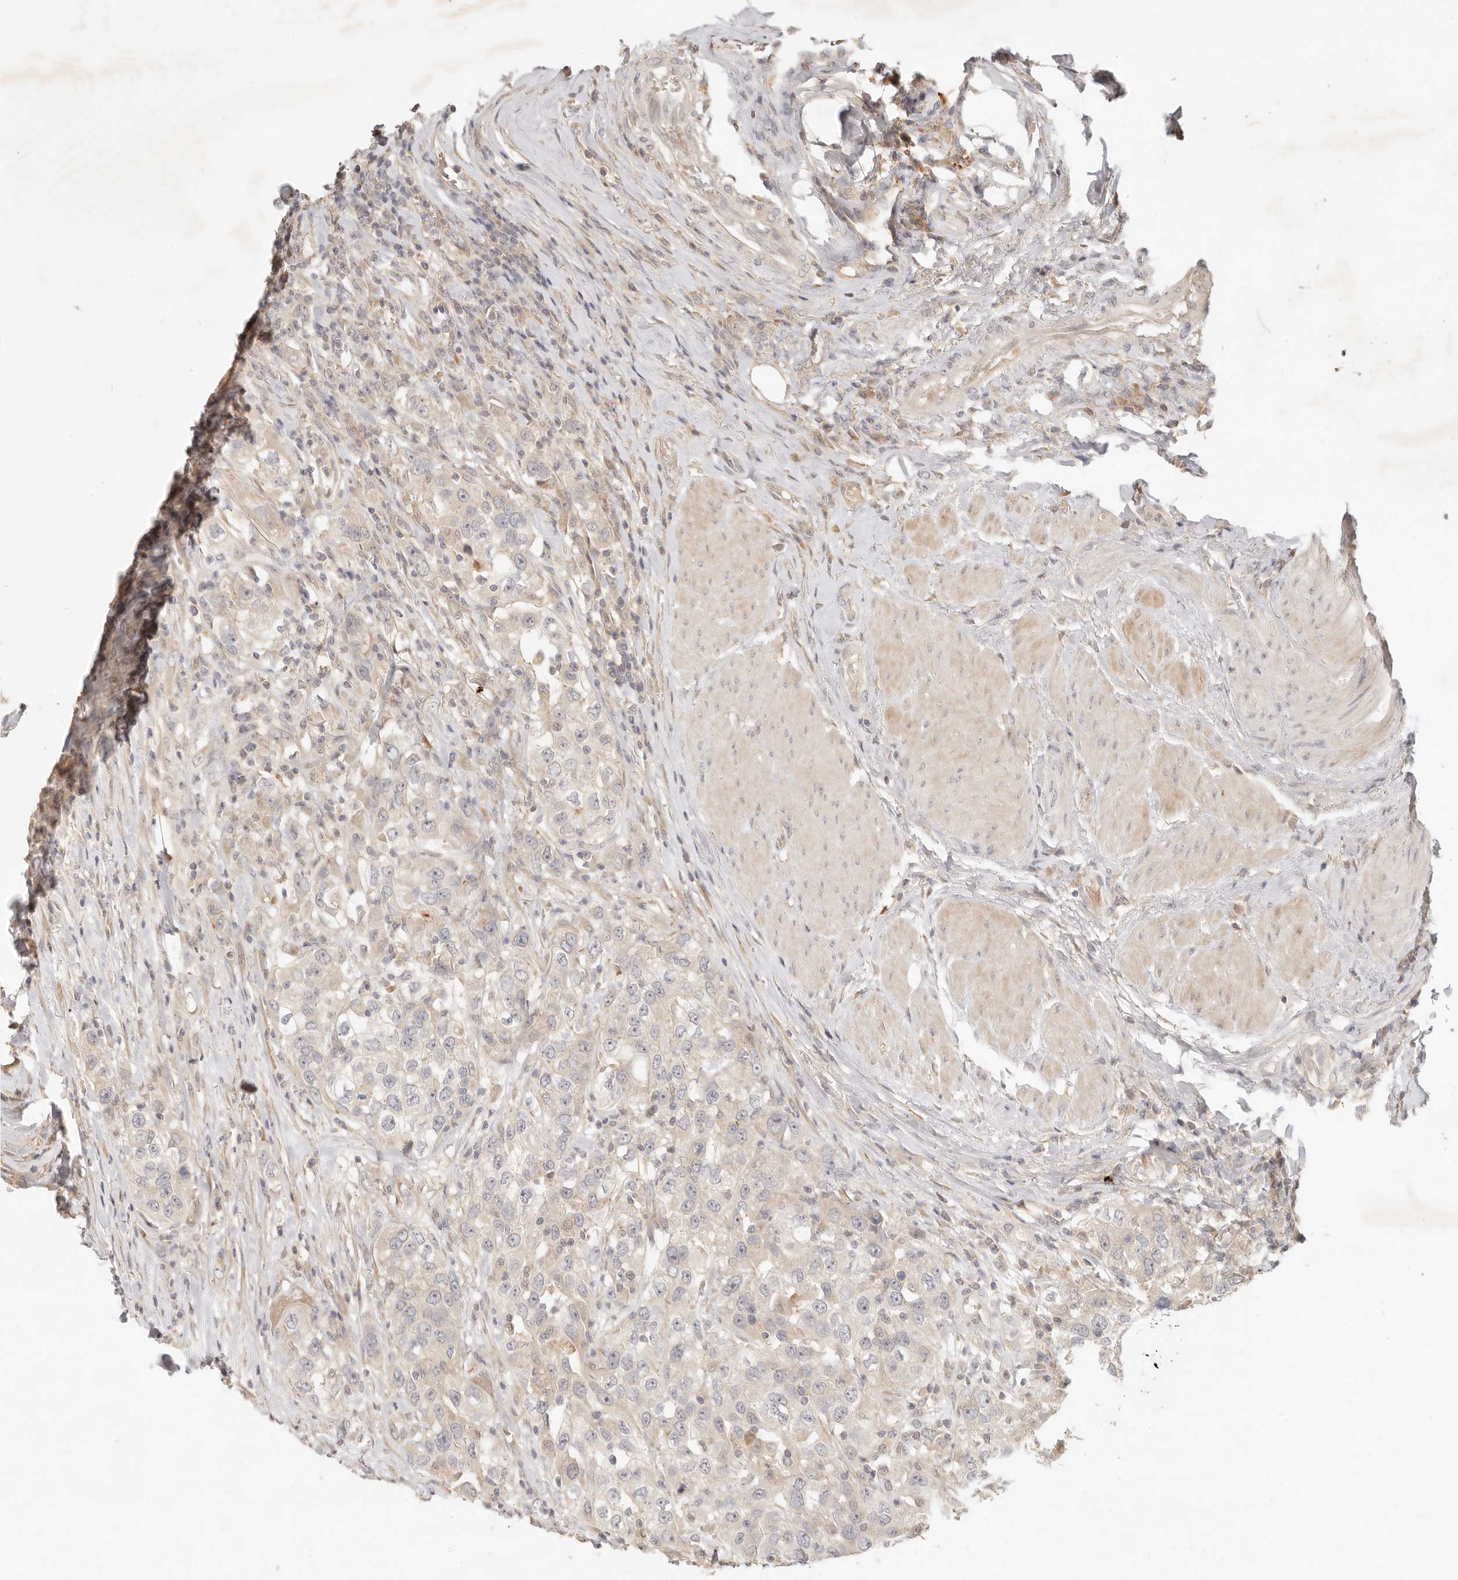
{"staining": {"intensity": "weak", "quantity": "<25%", "location": "cytoplasmic/membranous"}, "tissue": "urothelial cancer", "cell_type": "Tumor cells", "image_type": "cancer", "snomed": [{"axis": "morphology", "description": "Urothelial carcinoma, High grade"}, {"axis": "topography", "description": "Urinary bladder"}], "caption": "Urothelial cancer stained for a protein using immunohistochemistry (IHC) reveals no expression tumor cells.", "gene": "UBXN11", "patient": {"sex": "female", "age": 80}}